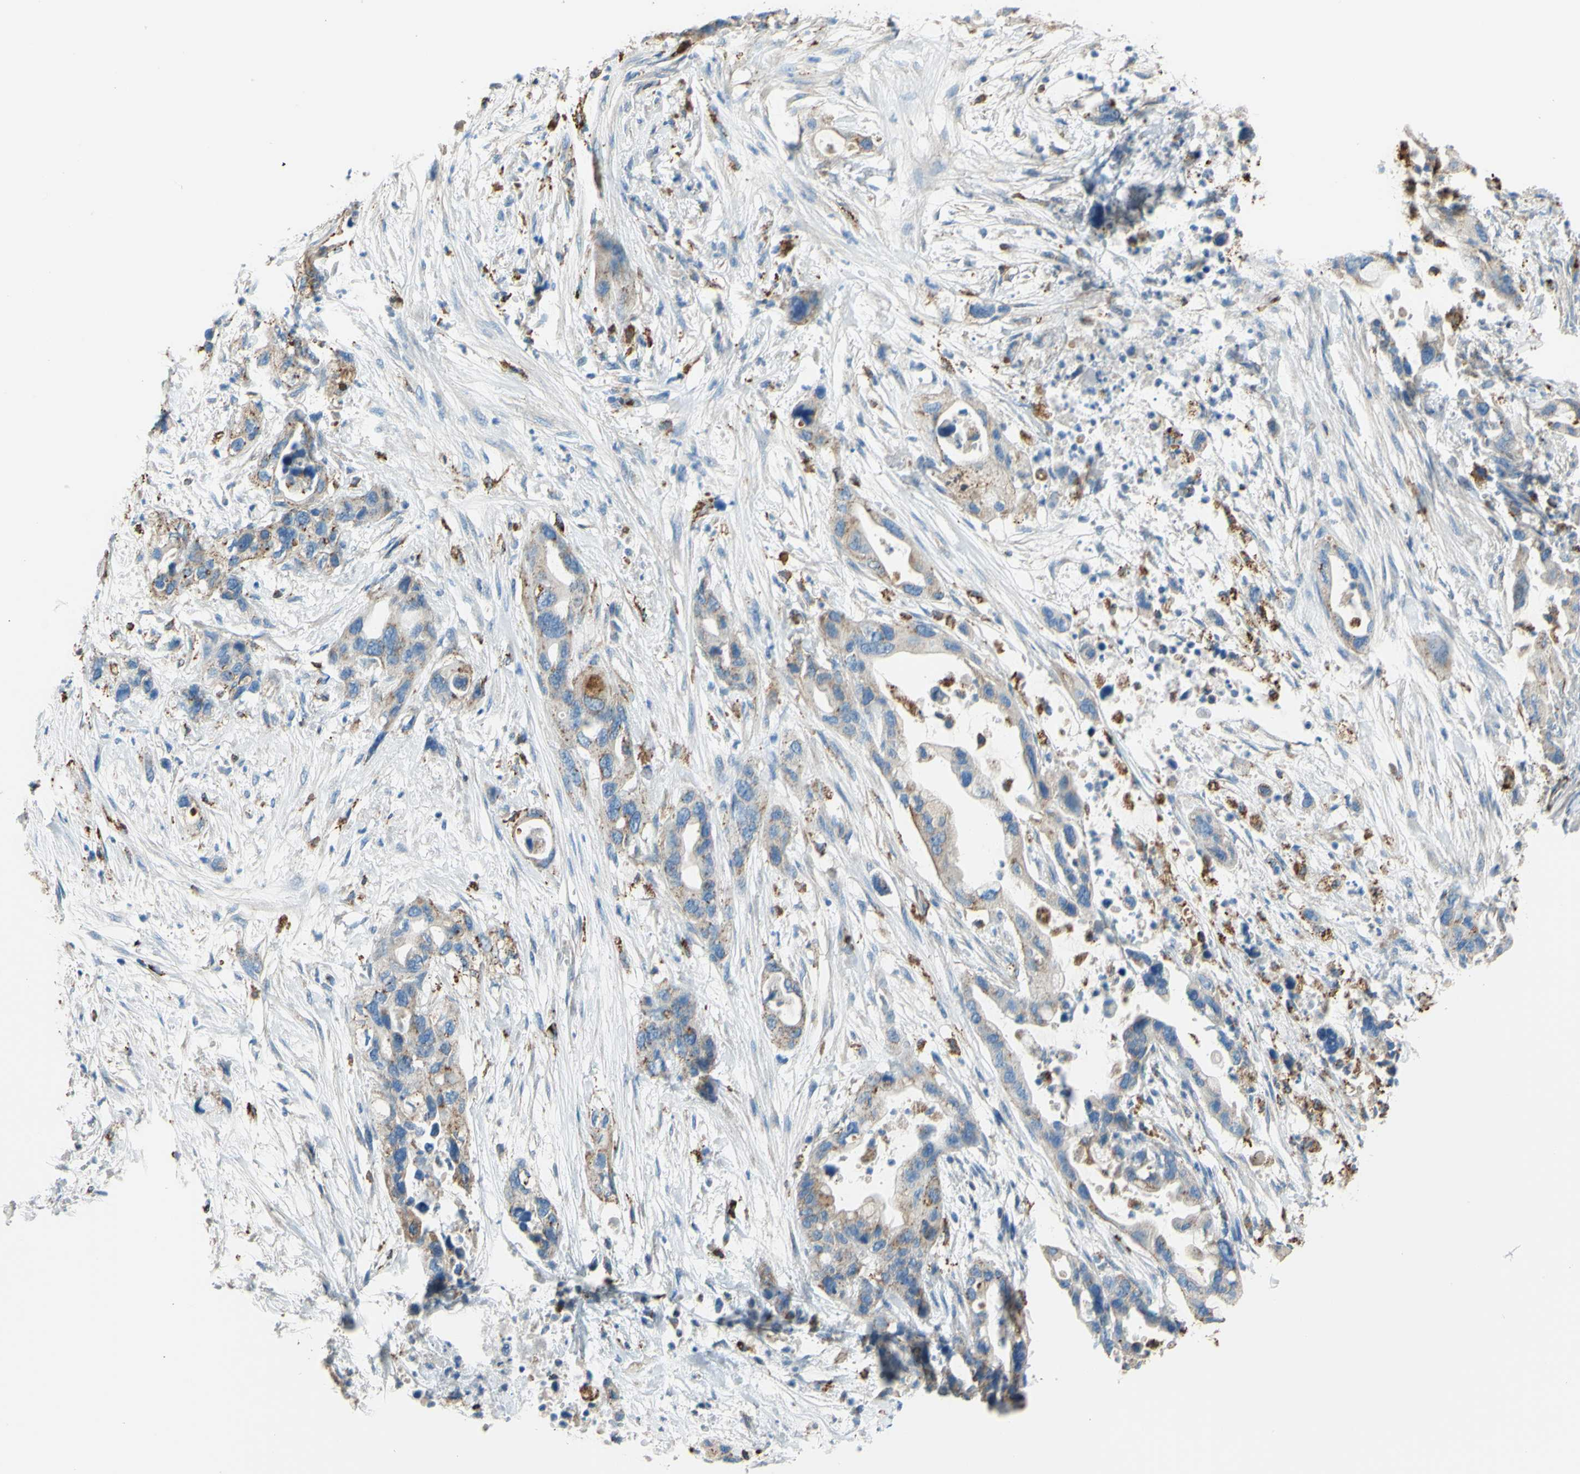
{"staining": {"intensity": "weak", "quantity": "25%-75%", "location": "cytoplasmic/membranous"}, "tissue": "pancreatic cancer", "cell_type": "Tumor cells", "image_type": "cancer", "snomed": [{"axis": "morphology", "description": "Adenocarcinoma, NOS"}, {"axis": "topography", "description": "Pancreas"}], "caption": "A low amount of weak cytoplasmic/membranous staining is appreciated in about 25%-75% of tumor cells in adenocarcinoma (pancreatic) tissue.", "gene": "CTSD", "patient": {"sex": "female", "age": 71}}